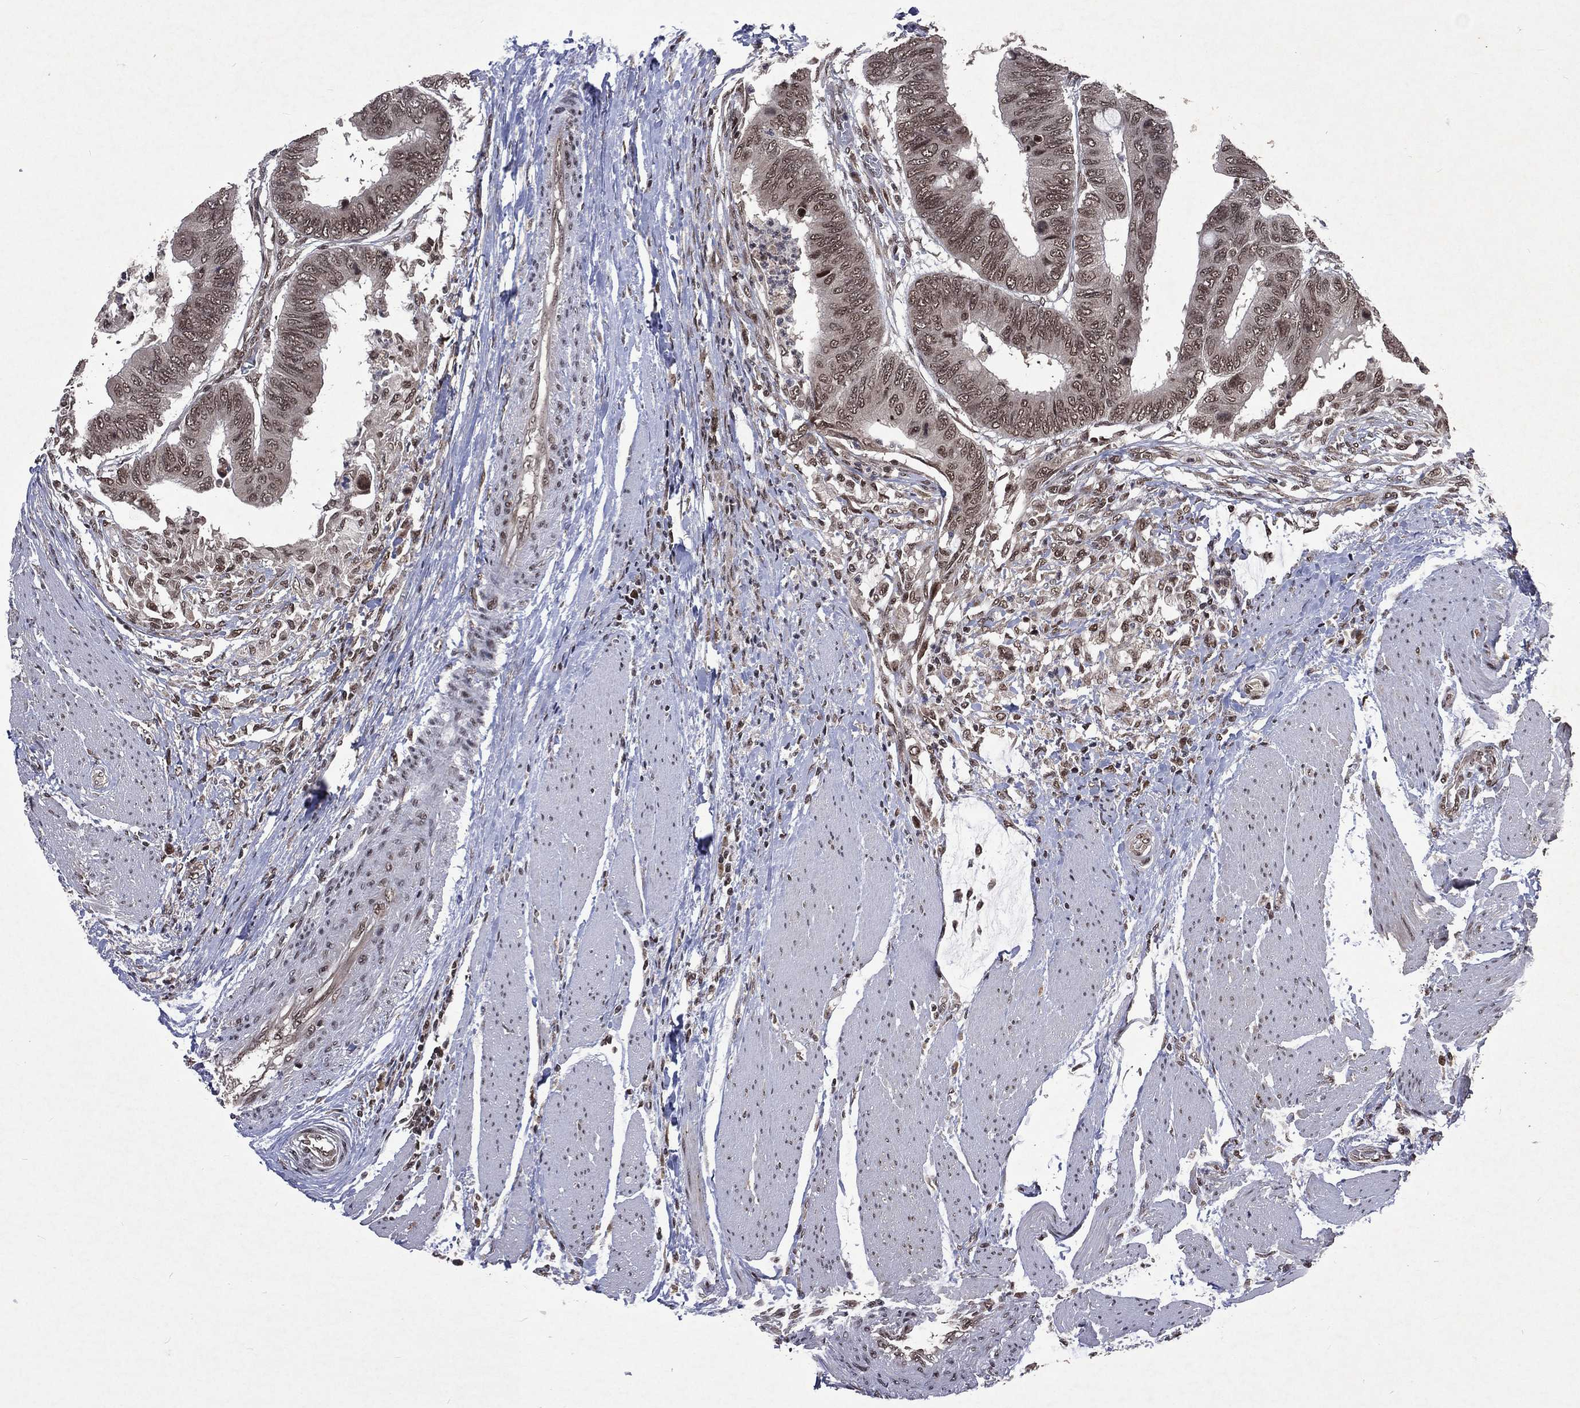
{"staining": {"intensity": "weak", "quantity": "25%-75%", "location": "nuclear"}, "tissue": "colorectal cancer", "cell_type": "Tumor cells", "image_type": "cancer", "snomed": [{"axis": "morphology", "description": "Normal tissue, NOS"}, {"axis": "morphology", "description": "Adenocarcinoma, NOS"}, {"axis": "topography", "description": "Rectum"}, {"axis": "topography", "description": "Peripheral nerve tissue"}], "caption": "Immunohistochemistry micrograph of neoplastic tissue: colorectal cancer (adenocarcinoma) stained using immunohistochemistry (IHC) demonstrates low levels of weak protein expression localized specifically in the nuclear of tumor cells, appearing as a nuclear brown color.", "gene": "DMAP1", "patient": {"sex": "male", "age": 92}}